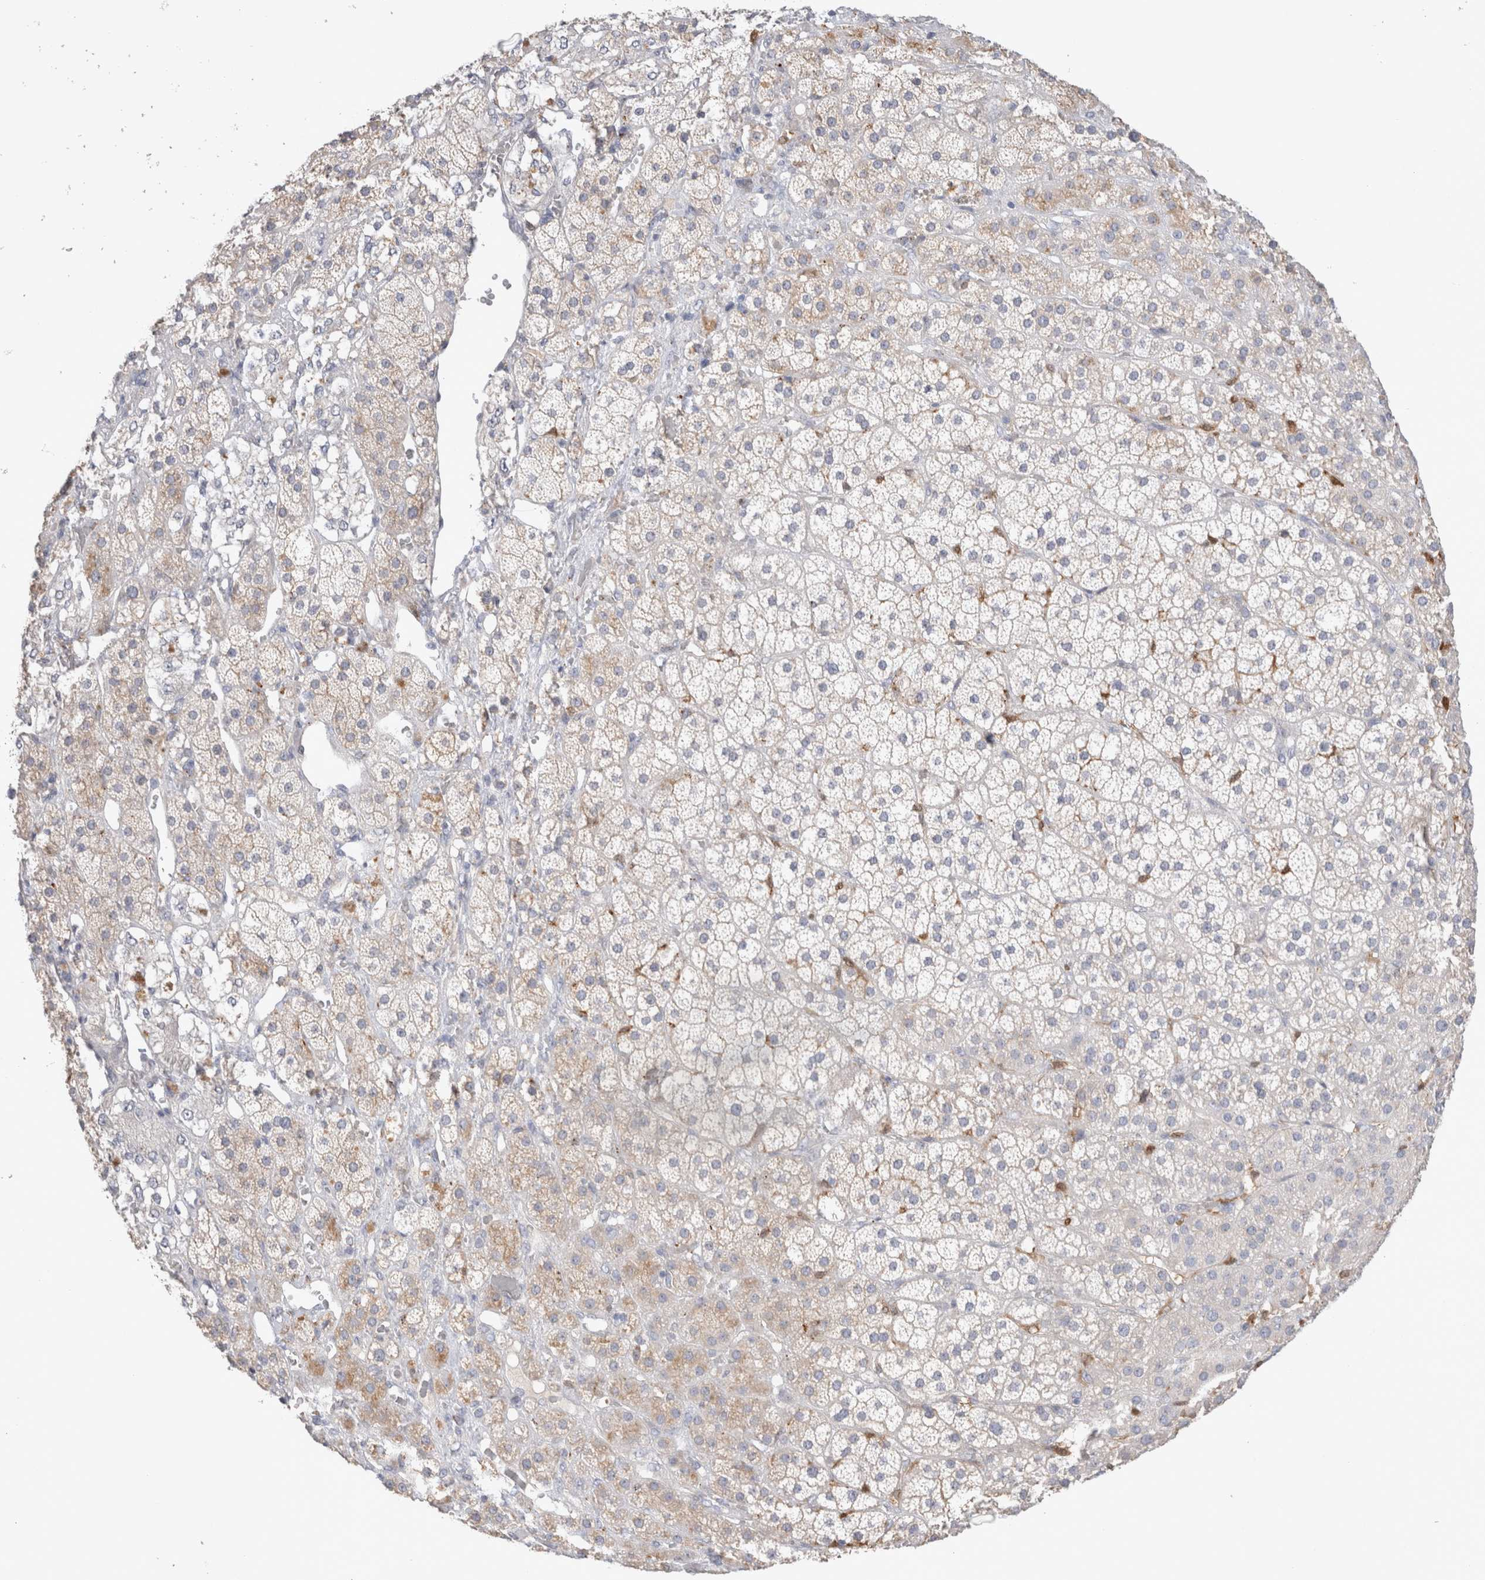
{"staining": {"intensity": "weak", "quantity": "<25%", "location": "cytoplasmic/membranous"}, "tissue": "adrenal gland", "cell_type": "Glandular cells", "image_type": "normal", "snomed": [{"axis": "morphology", "description": "Normal tissue, NOS"}, {"axis": "topography", "description": "Adrenal gland"}], "caption": "Immunohistochemistry photomicrograph of benign adrenal gland stained for a protein (brown), which exhibits no staining in glandular cells.", "gene": "HPGDS", "patient": {"sex": "male", "age": 57}}